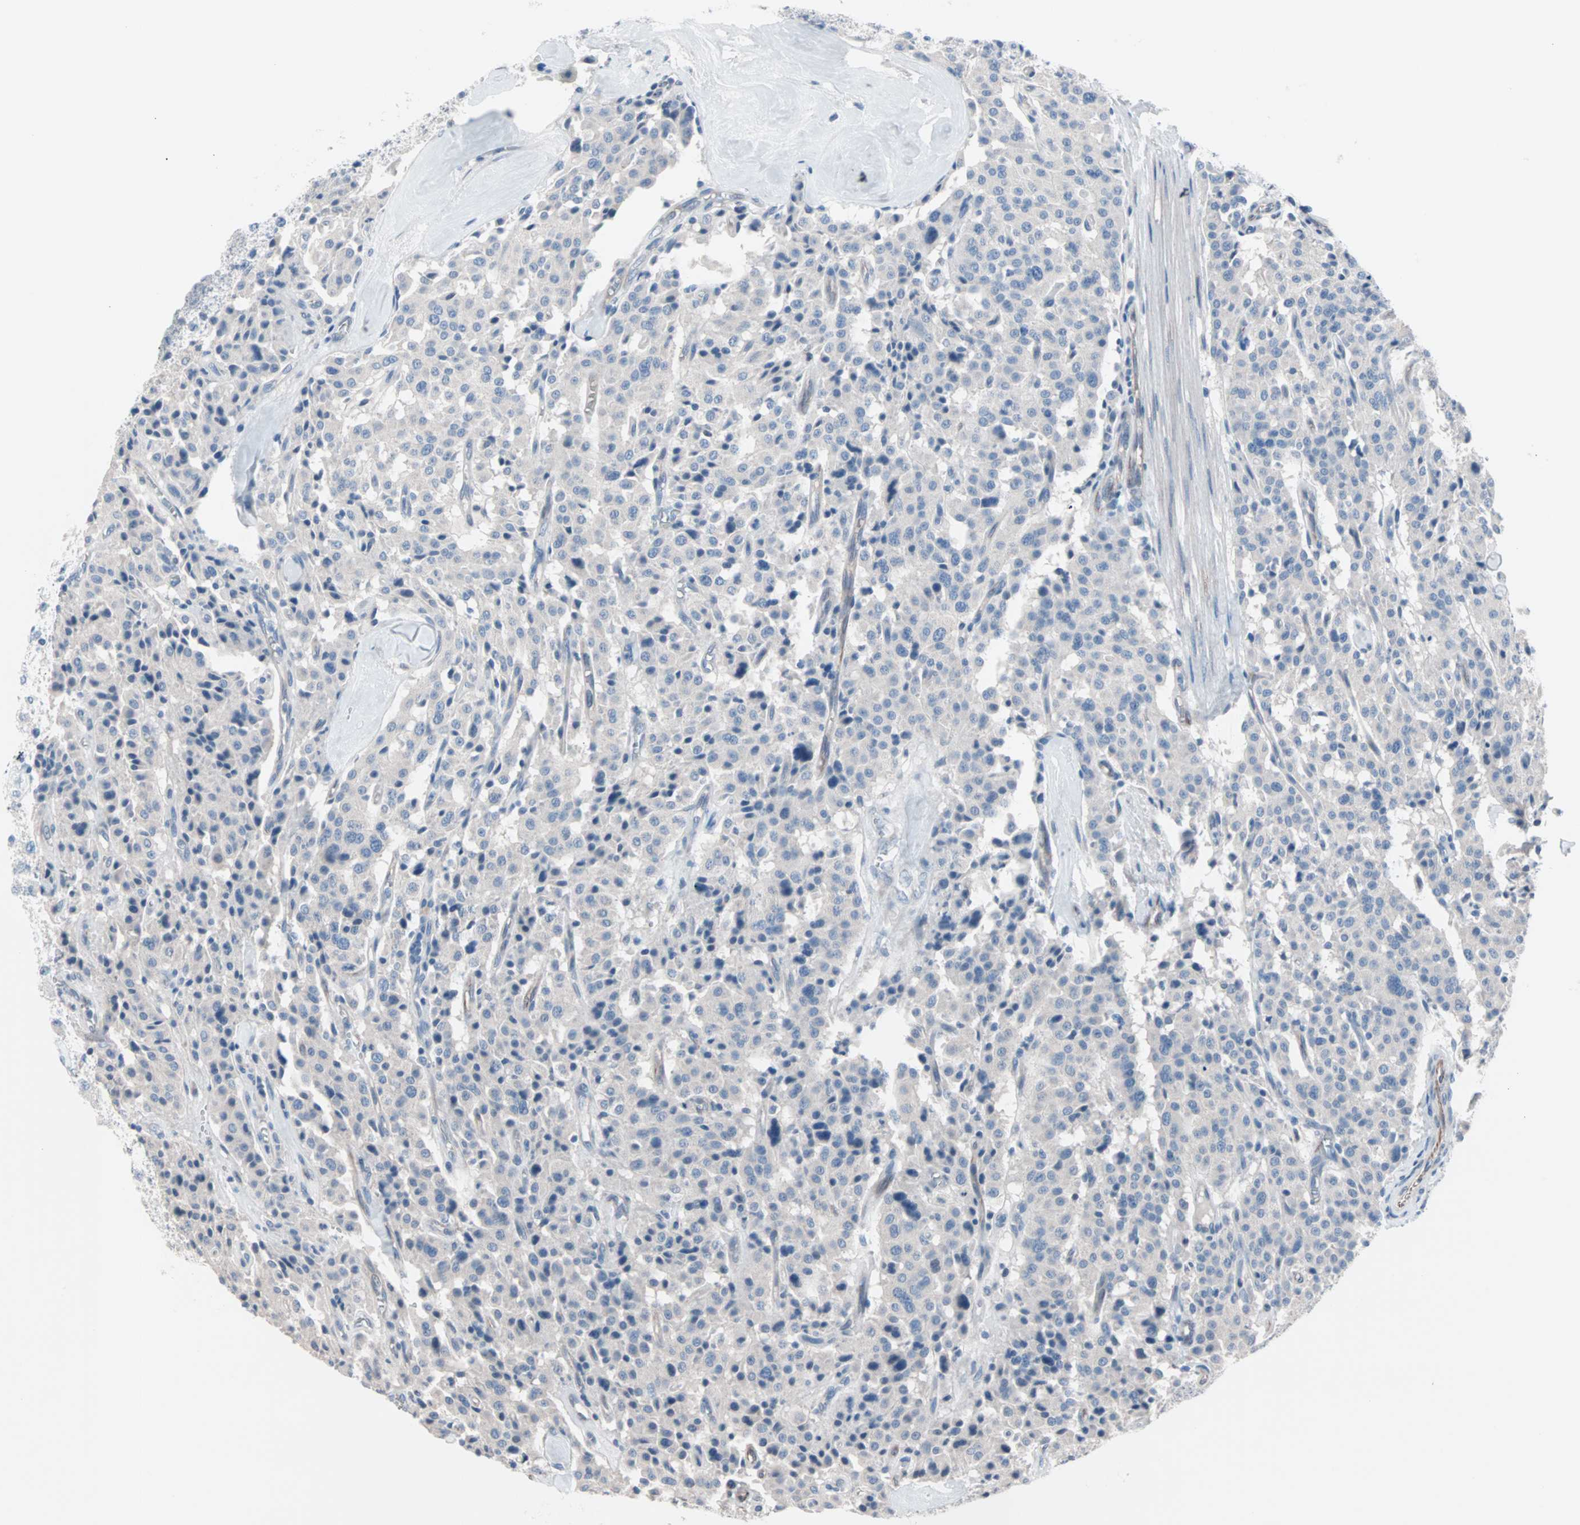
{"staining": {"intensity": "negative", "quantity": "none", "location": "none"}, "tissue": "carcinoid", "cell_type": "Tumor cells", "image_type": "cancer", "snomed": [{"axis": "morphology", "description": "Carcinoid, malignant, NOS"}, {"axis": "topography", "description": "Lung"}], "caption": "An image of carcinoid stained for a protein shows no brown staining in tumor cells.", "gene": "ULBP1", "patient": {"sex": "male", "age": 30}}